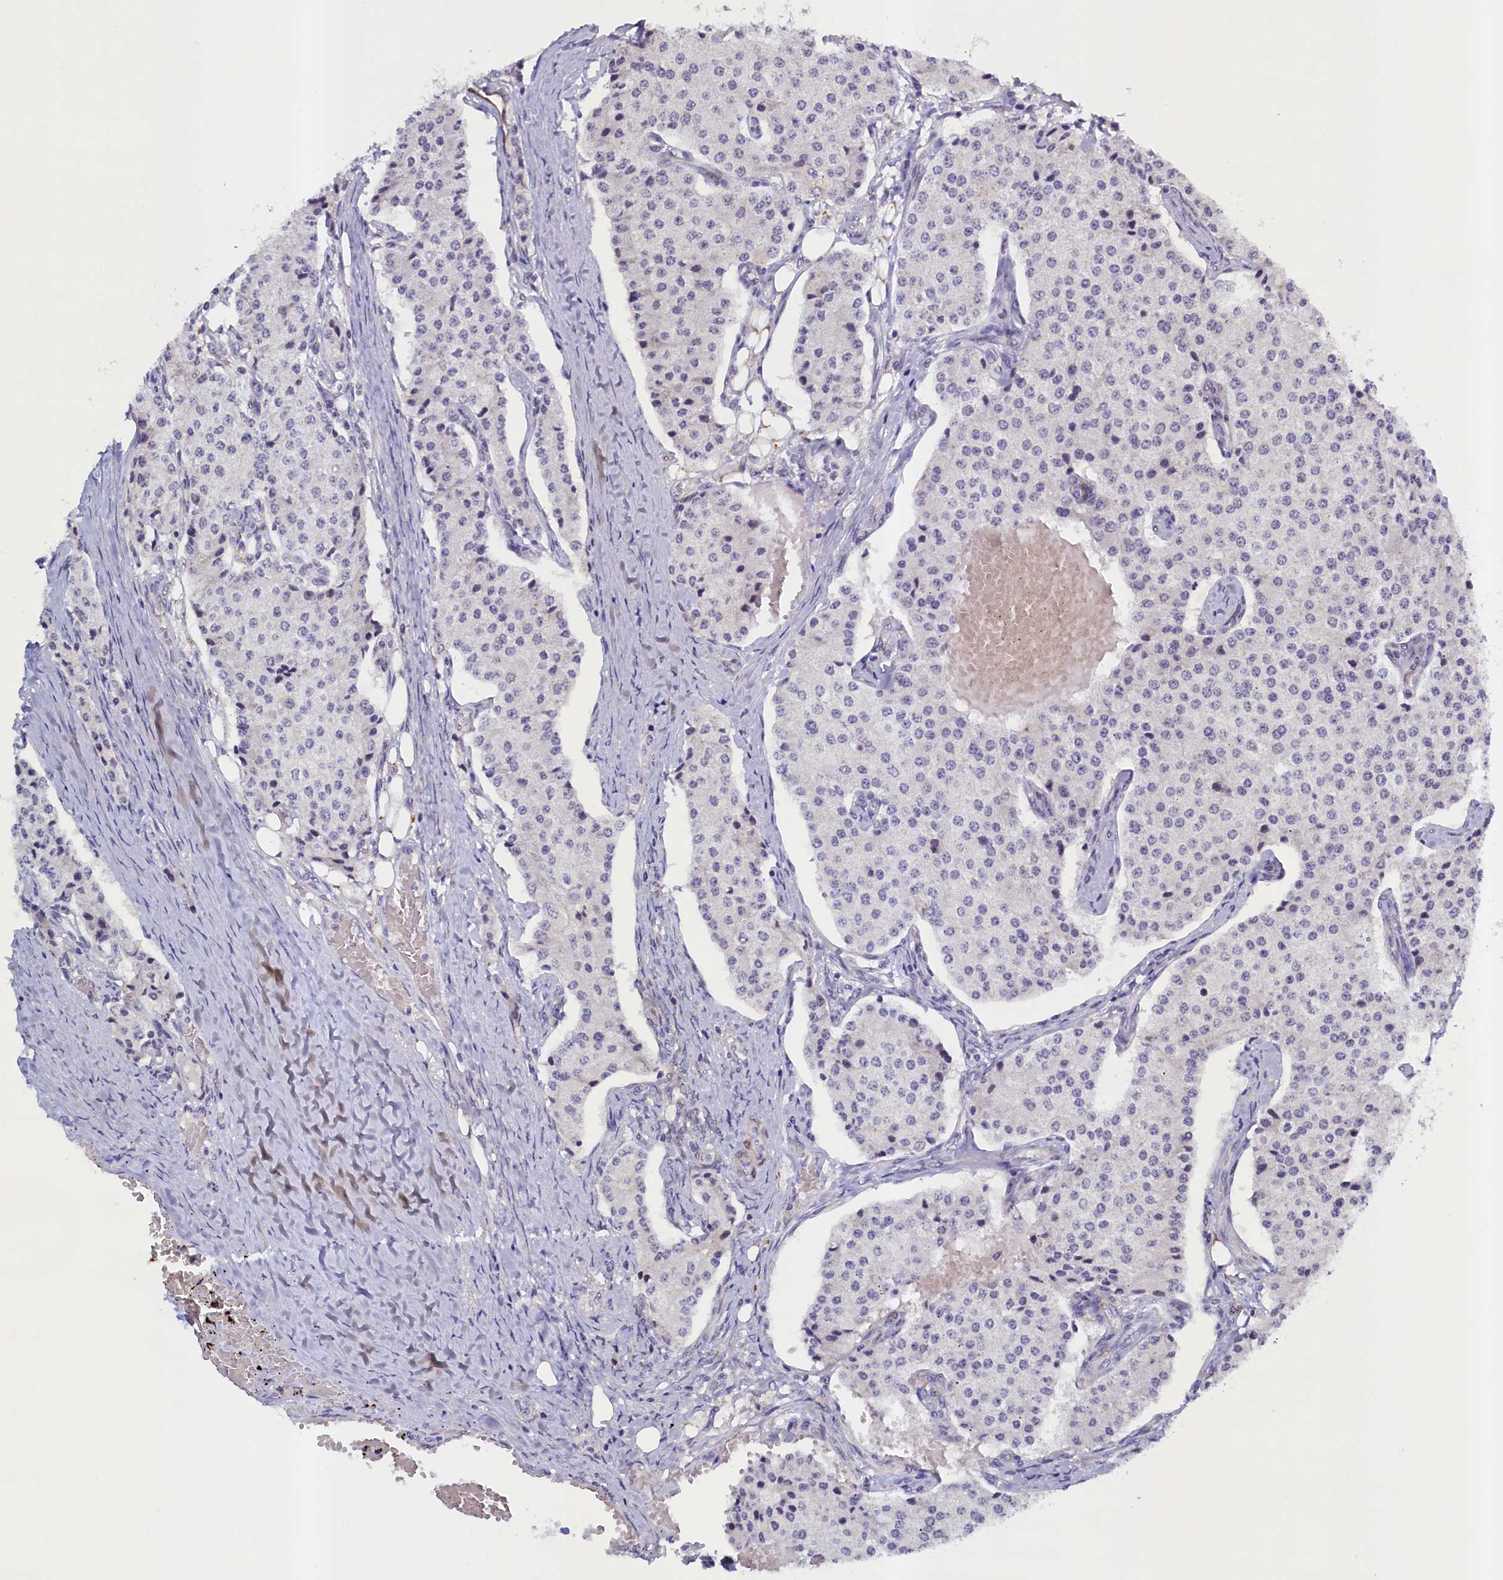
{"staining": {"intensity": "negative", "quantity": "none", "location": "none"}, "tissue": "carcinoid", "cell_type": "Tumor cells", "image_type": "cancer", "snomed": [{"axis": "morphology", "description": "Carcinoid, malignant, NOS"}, {"axis": "topography", "description": "Colon"}], "caption": "The micrograph demonstrates no staining of tumor cells in carcinoid.", "gene": "PACSIN3", "patient": {"sex": "female", "age": 52}}